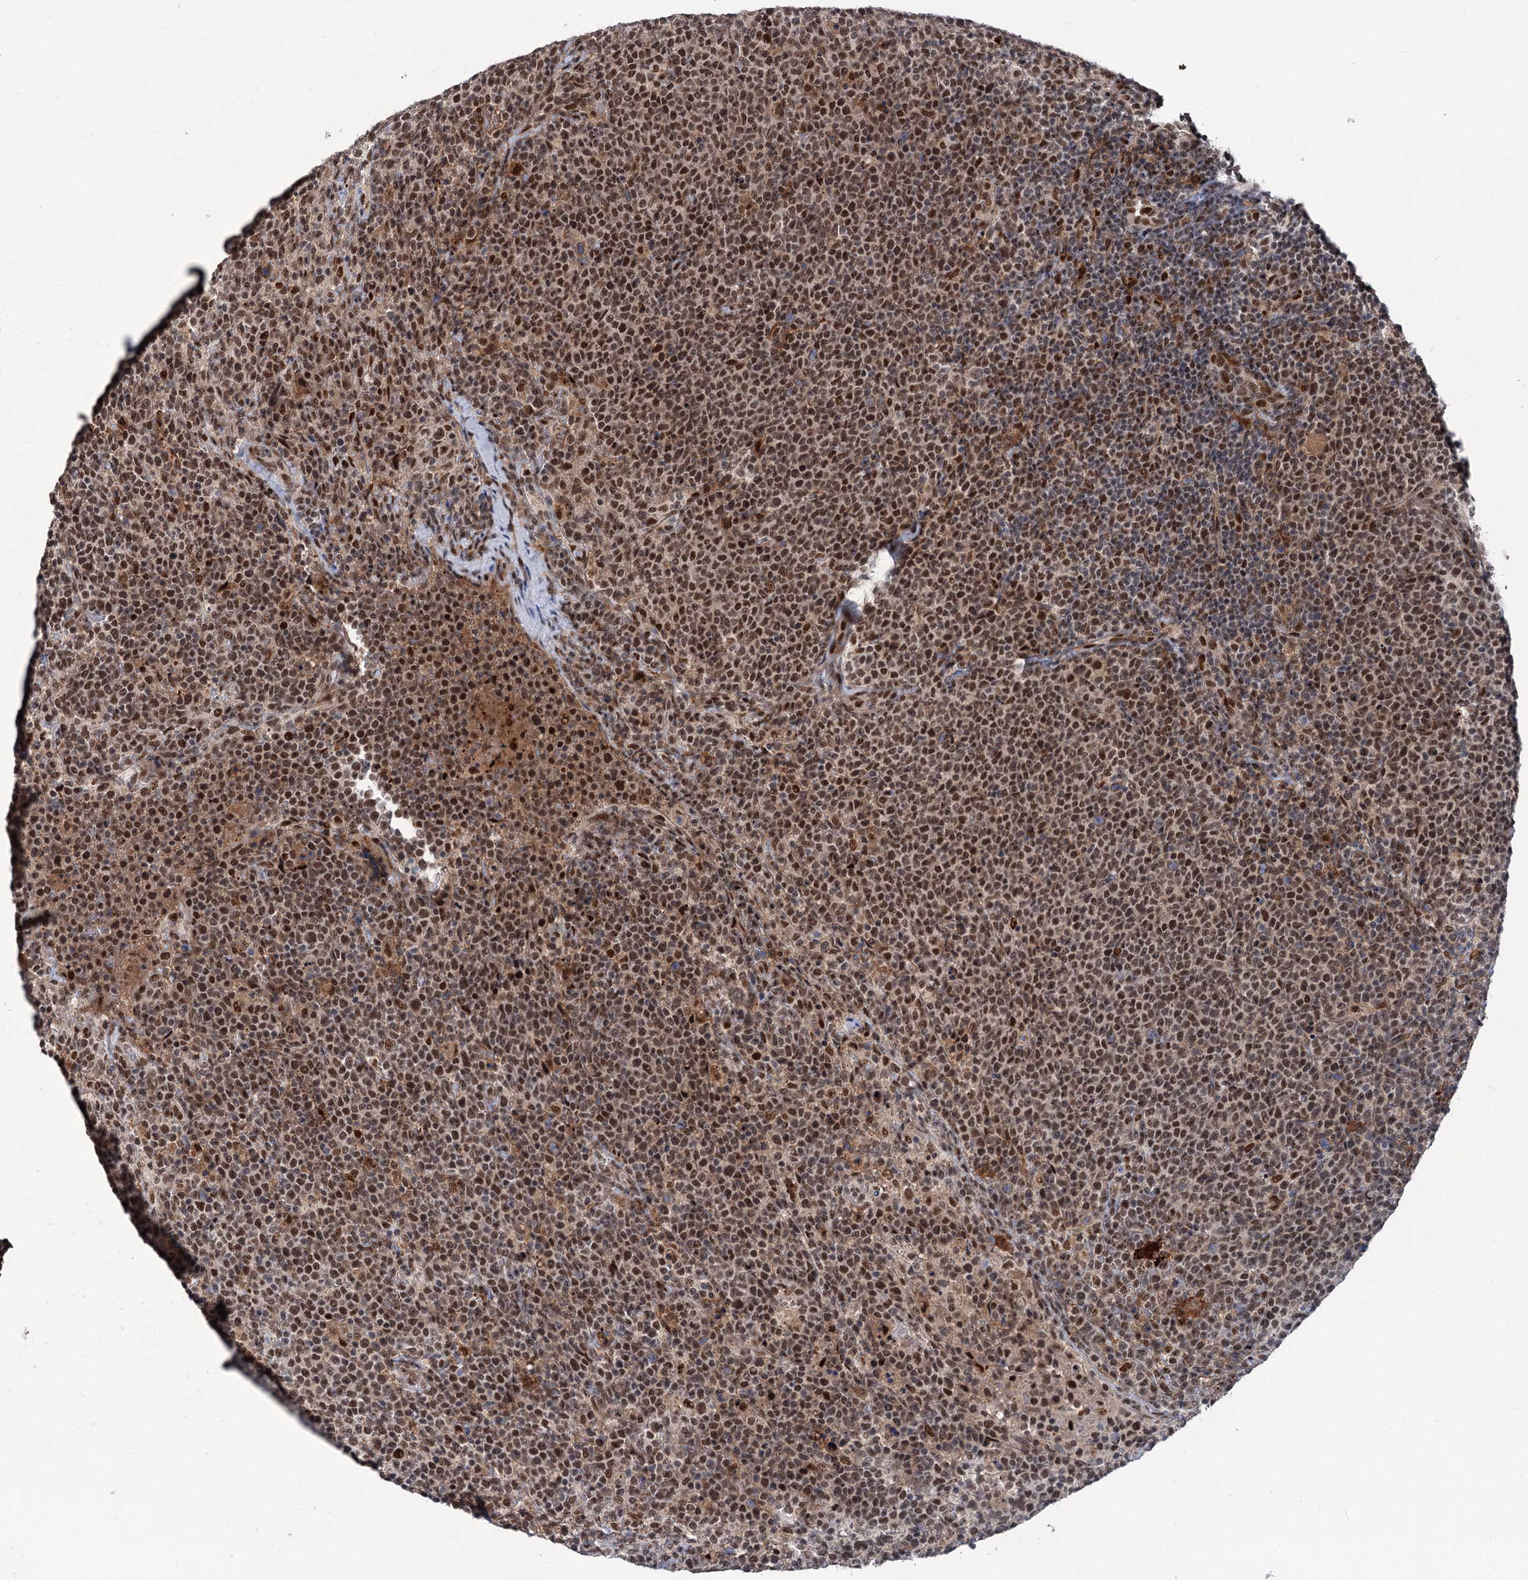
{"staining": {"intensity": "moderate", "quantity": ">75%", "location": "nuclear"}, "tissue": "lymphoma", "cell_type": "Tumor cells", "image_type": "cancer", "snomed": [{"axis": "morphology", "description": "Malignant lymphoma, non-Hodgkin's type, High grade"}, {"axis": "topography", "description": "Lymph node"}], "caption": "A medium amount of moderate nuclear positivity is appreciated in approximately >75% of tumor cells in malignant lymphoma, non-Hodgkin's type (high-grade) tissue. Immunohistochemistry stains the protein of interest in brown and the nuclei are stained blue.", "gene": "PHF8", "patient": {"sex": "male", "age": 61}}